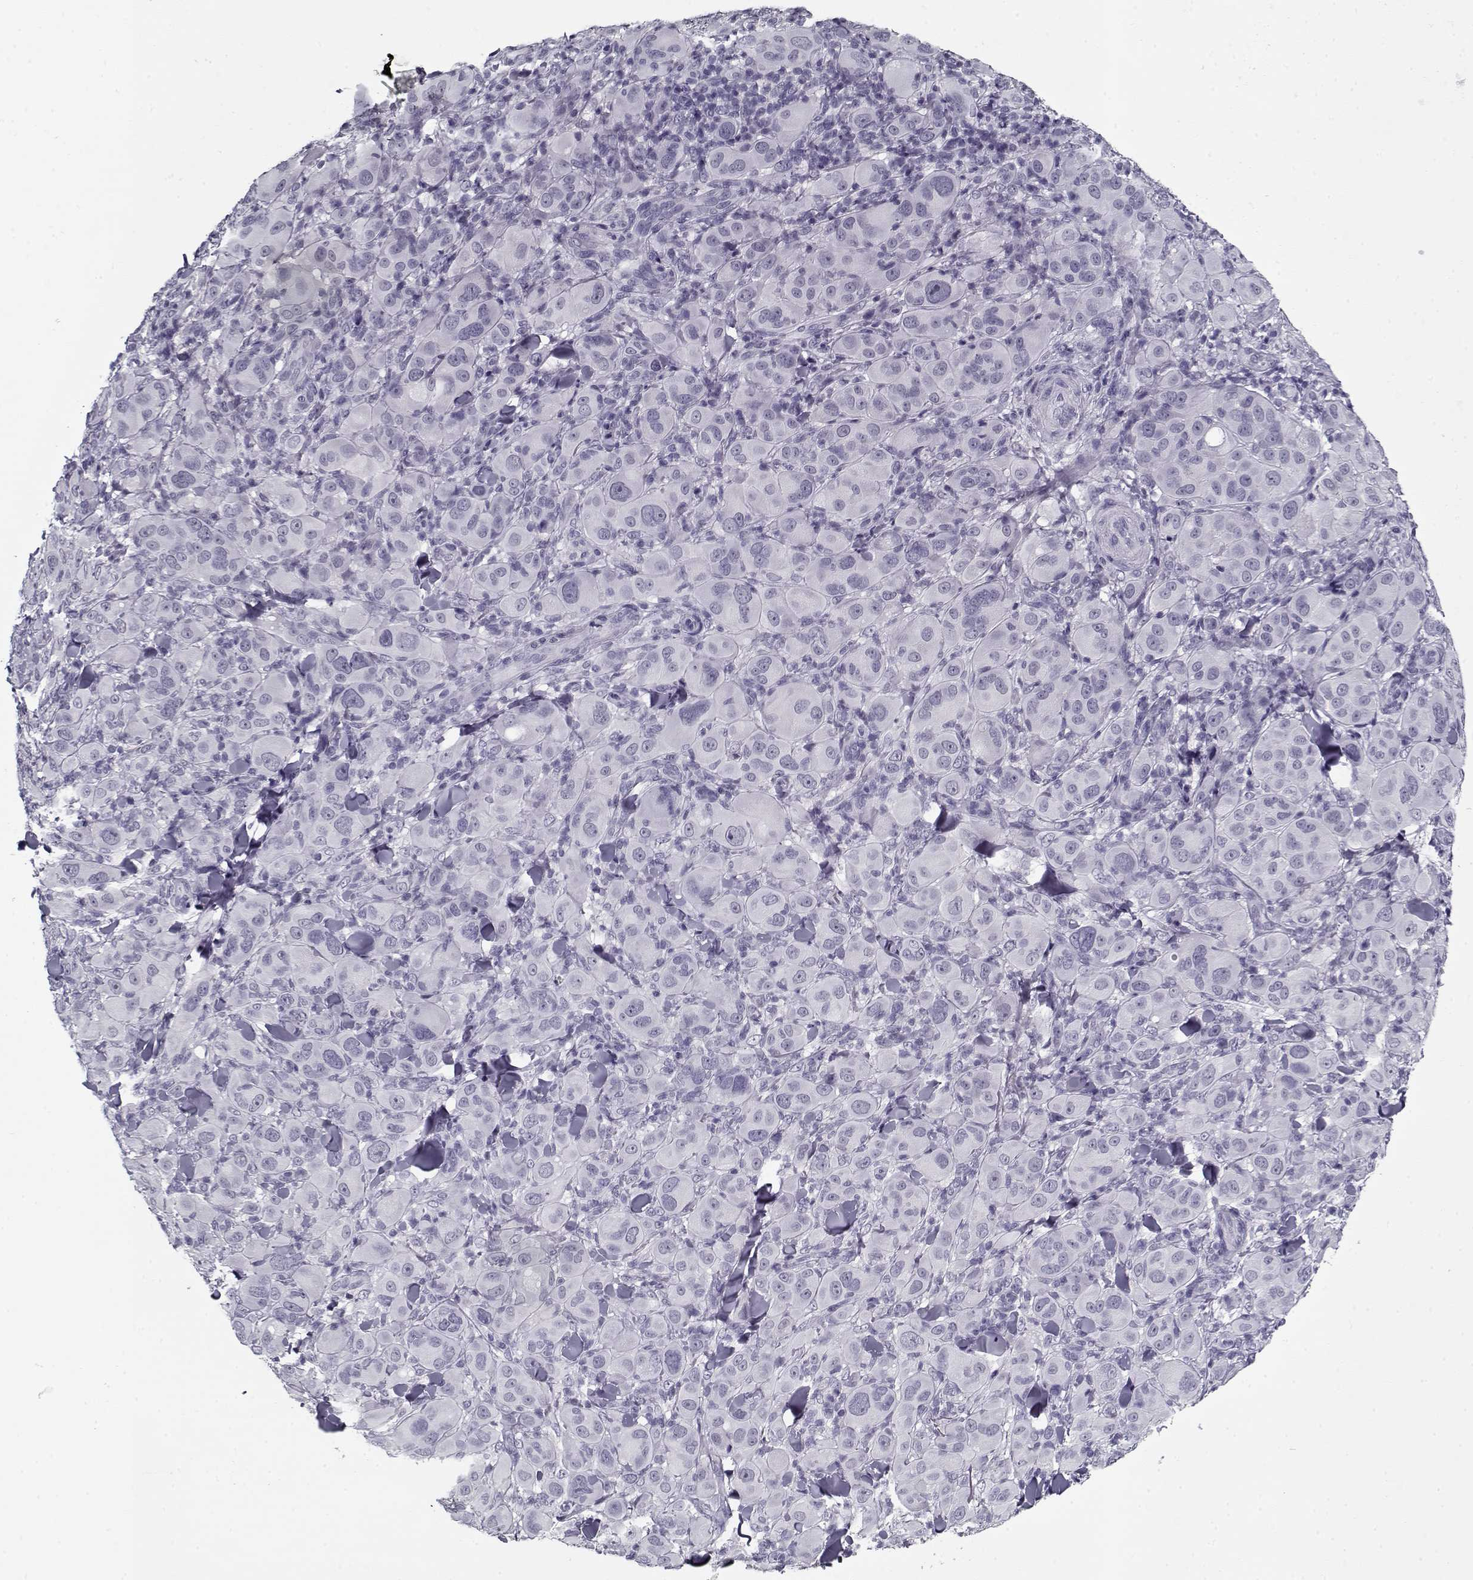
{"staining": {"intensity": "negative", "quantity": "none", "location": "none"}, "tissue": "melanoma", "cell_type": "Tumor cells", "image_type": "cancer", "snomed": [{"axis": "morphology", "description": "Malignant melanoma, NOS"}, {"axis": "topography", "description": "Skin"}], "caption": "Tumor cells are negative for brown protein staining in malignant melanoma.", "gene": "RNF32", "patient": {"sex": "female", "age": 87}}